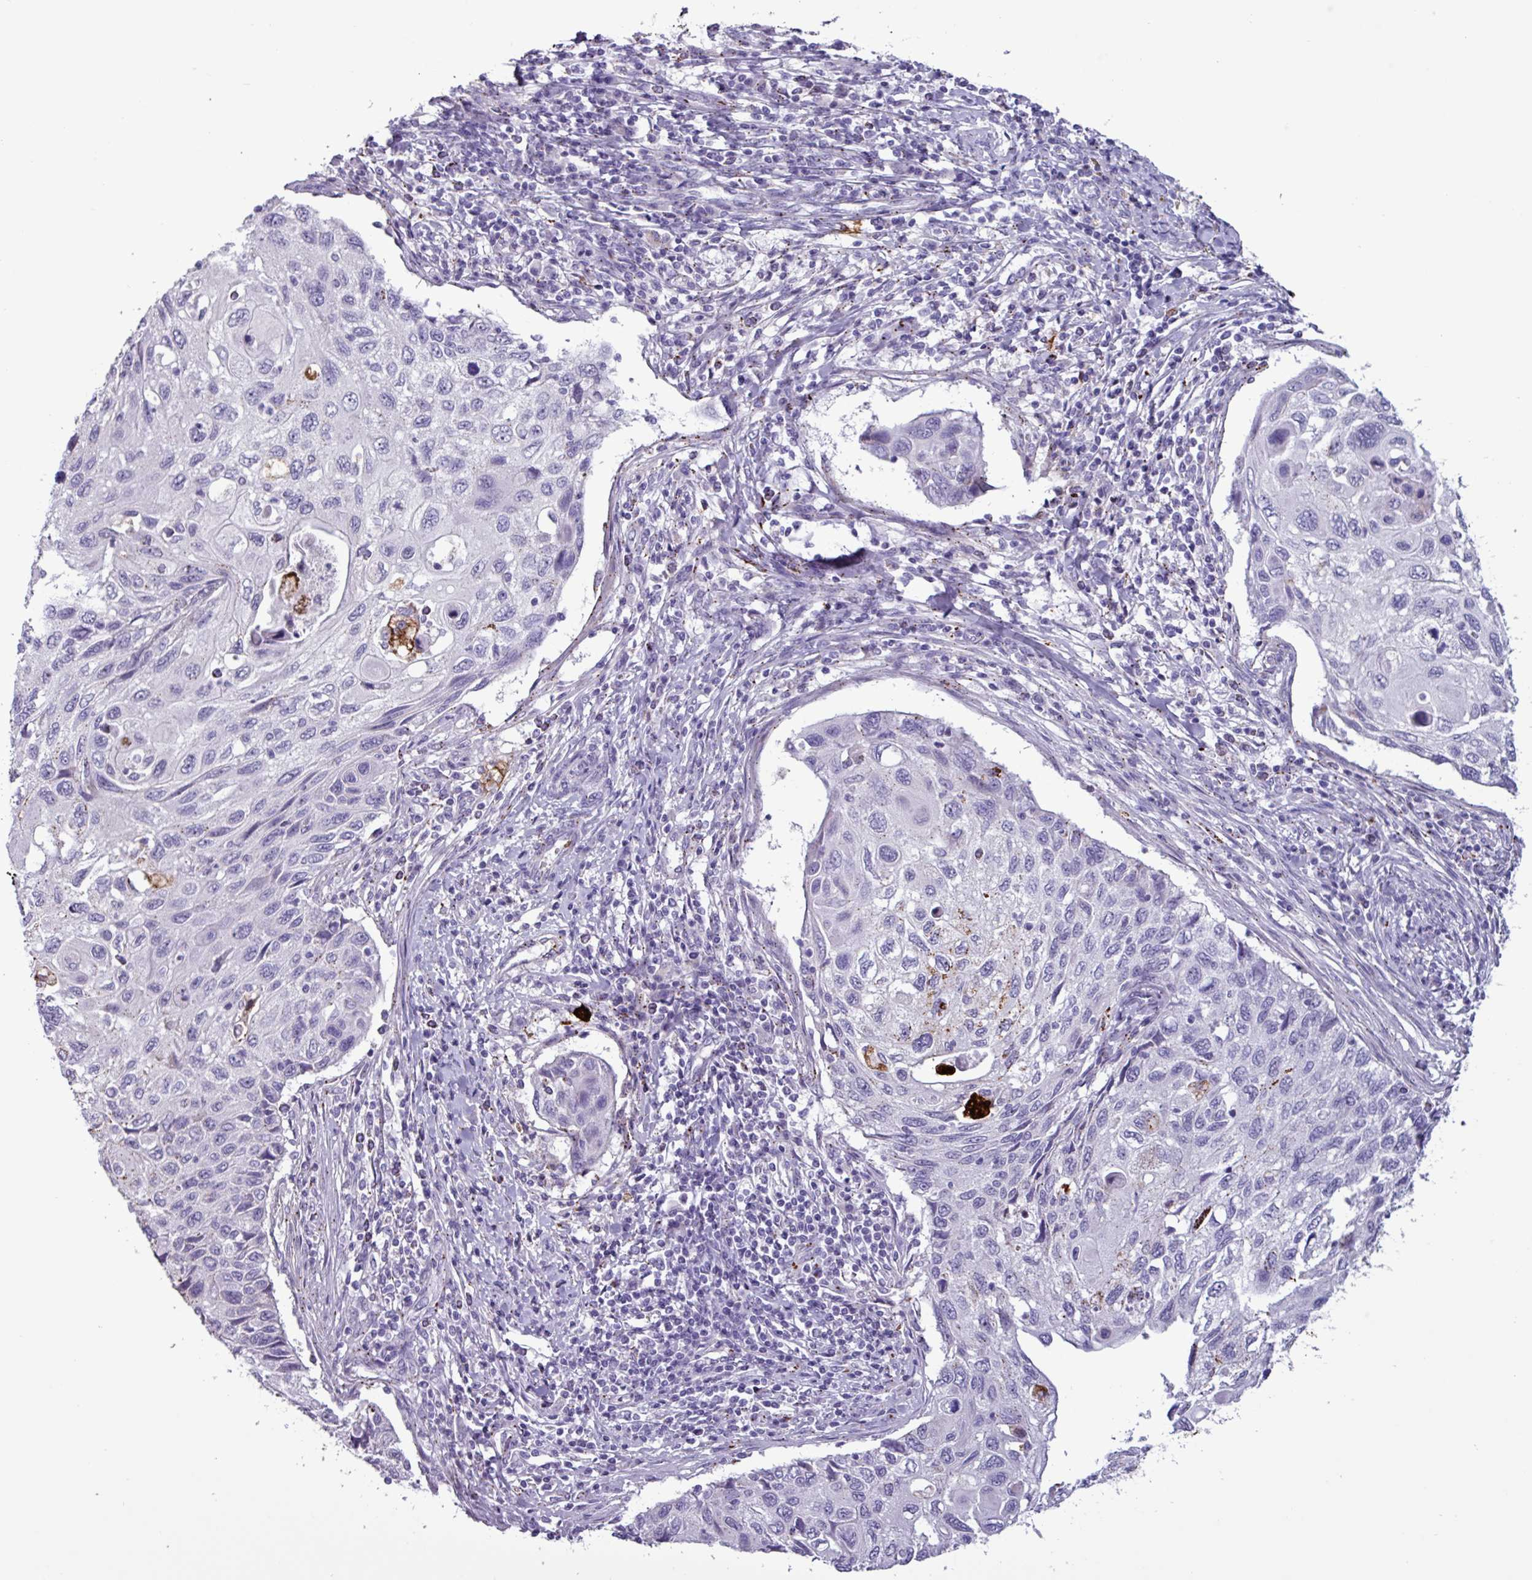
{"staining": {"intensity": "negative", "quantity": "none", "location": "none"}, "tissue": "cervical cancer", "cell_type": "Tumor cells", "image_type": "cancer", "snomed": [{"axis": "morphology", "description": "Squamous cell carcinoma, NOS"}, {"axis": "topography", "description": "Cervix"}], "caption": "A histopathology image of human cervical cancer is negative for staining in tumor cells.", "gene": "PLIN2", "patient": {"sex": "female", "age": 70}}